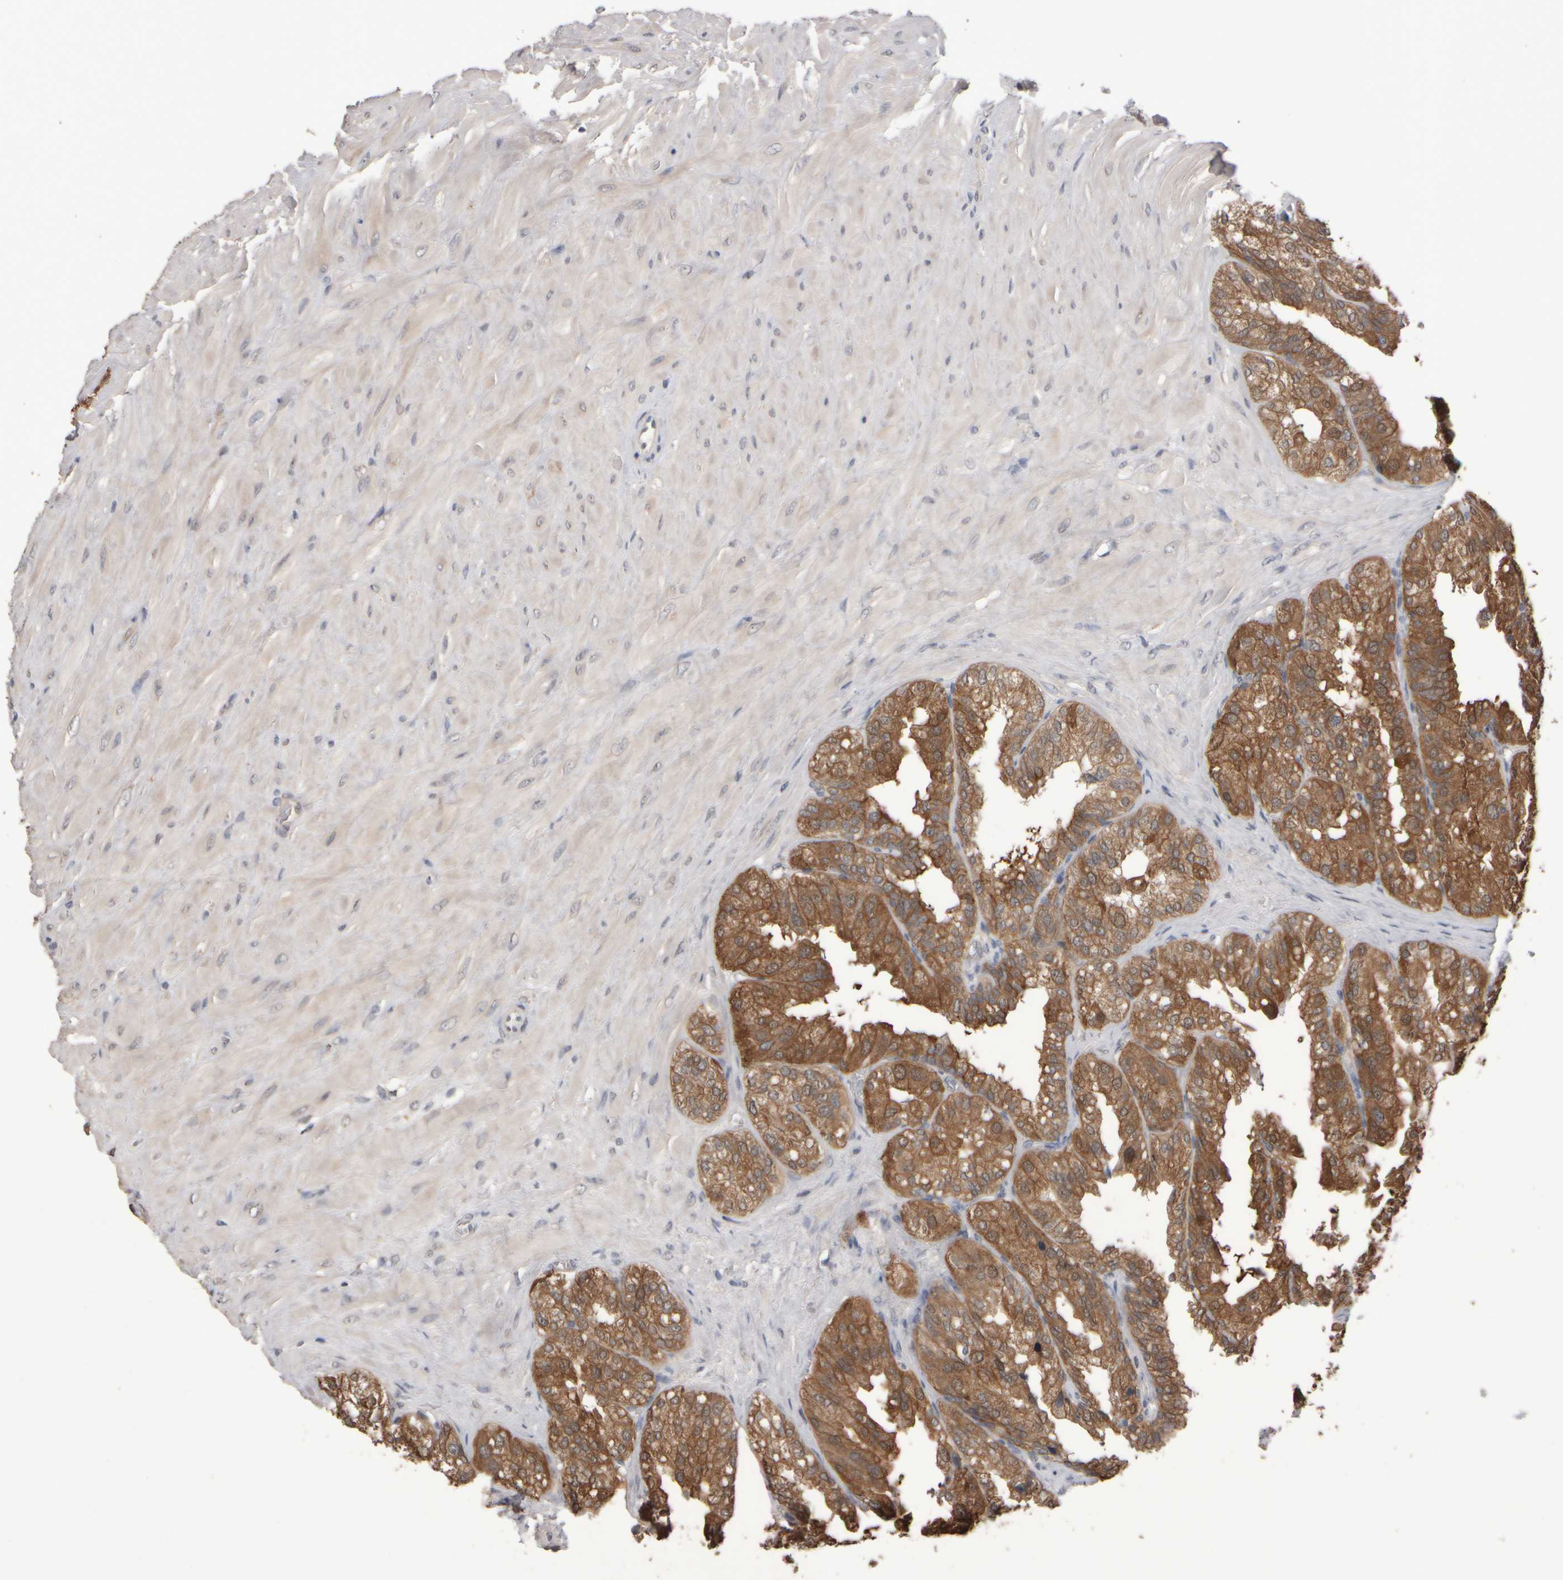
{"staining": {"intensity": "moderate", "quantity": ">75%", "location": "cytoplasmic/membranous"}, "tissue": "seminal vesicle", "cell_type": "Glandular cells", "image_type": "normal", "snomed": [{"axis": "morphology", "description": "Normal tissue, NOS"}, {"axis": "topography", "description": "Prostate"}, {"axis": "topography", "description": "Seminal veicle"}], "caption": "The photomicrograph displays immunohistochemical staining of benign seminal vesicle. There is moderate cytoplasmic/membranous staining is identified in about >75% of glandular cells. (brown staining indicates protein expression, while blue staining denotes nuclei).", "gene": "EPHX2", "patient": {"sex": "male", "age": 51}}